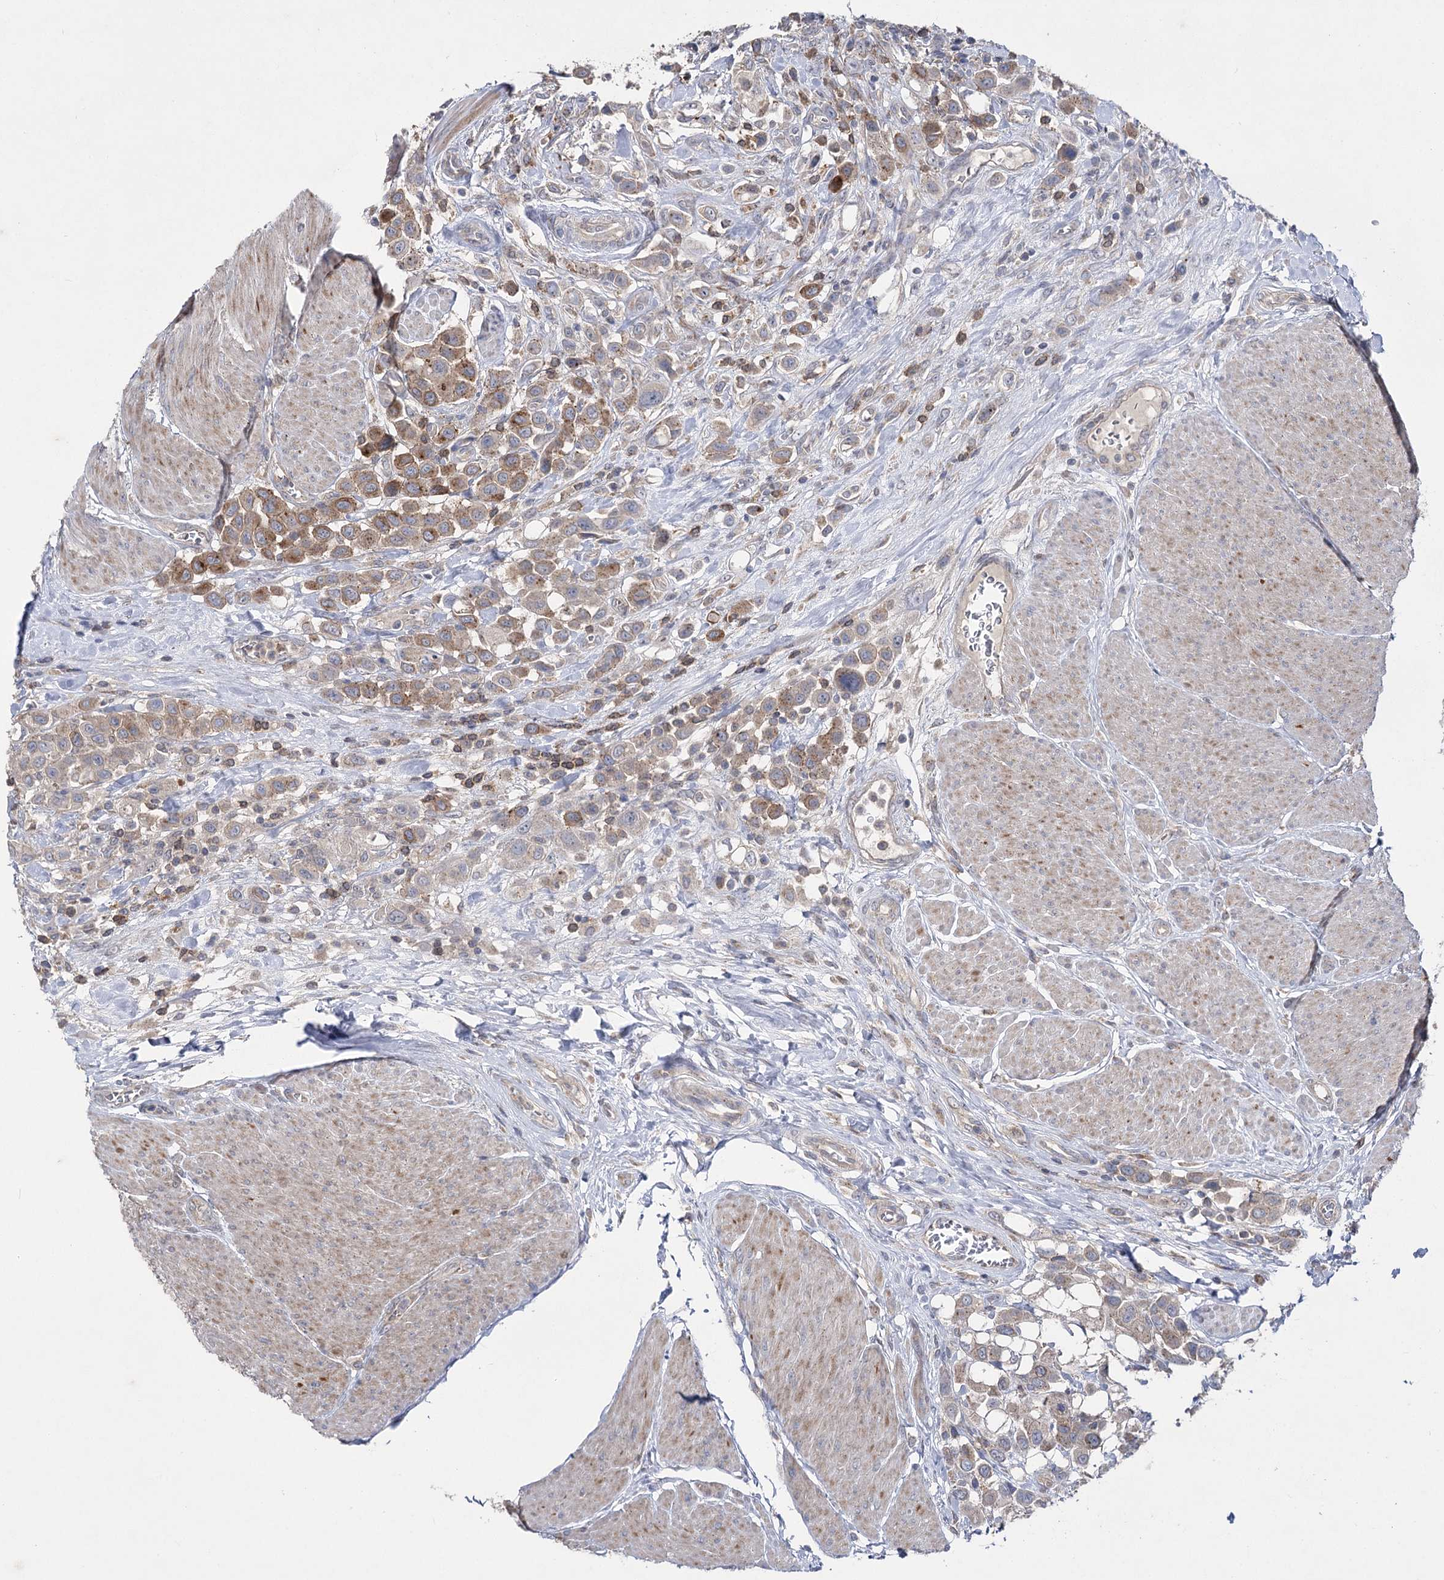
{"staining": {"intensity": "moderate", "quantity": "25%-75%", "location": "cytoplasmic/membranous"}, "tissue": "urothelial cancer", "cell_type": "Tumor cells", "image_type": "cancer", "snomed": [{"axis": "morphology", "description": "Urothelial carcinoma, High grade"}, {"axis": "topography", "description": "Urinary bladder"}], "caption": "Immunohistochemistry (IHC) image of human urothelial cancer stained for a protein (brown), which shows medium levels of moderate cytoplasmic/membranous positivity in about 25%-75% of tumor cells.", "gene": "AURKC", "patient": {"sex": "male", "age": 50}}